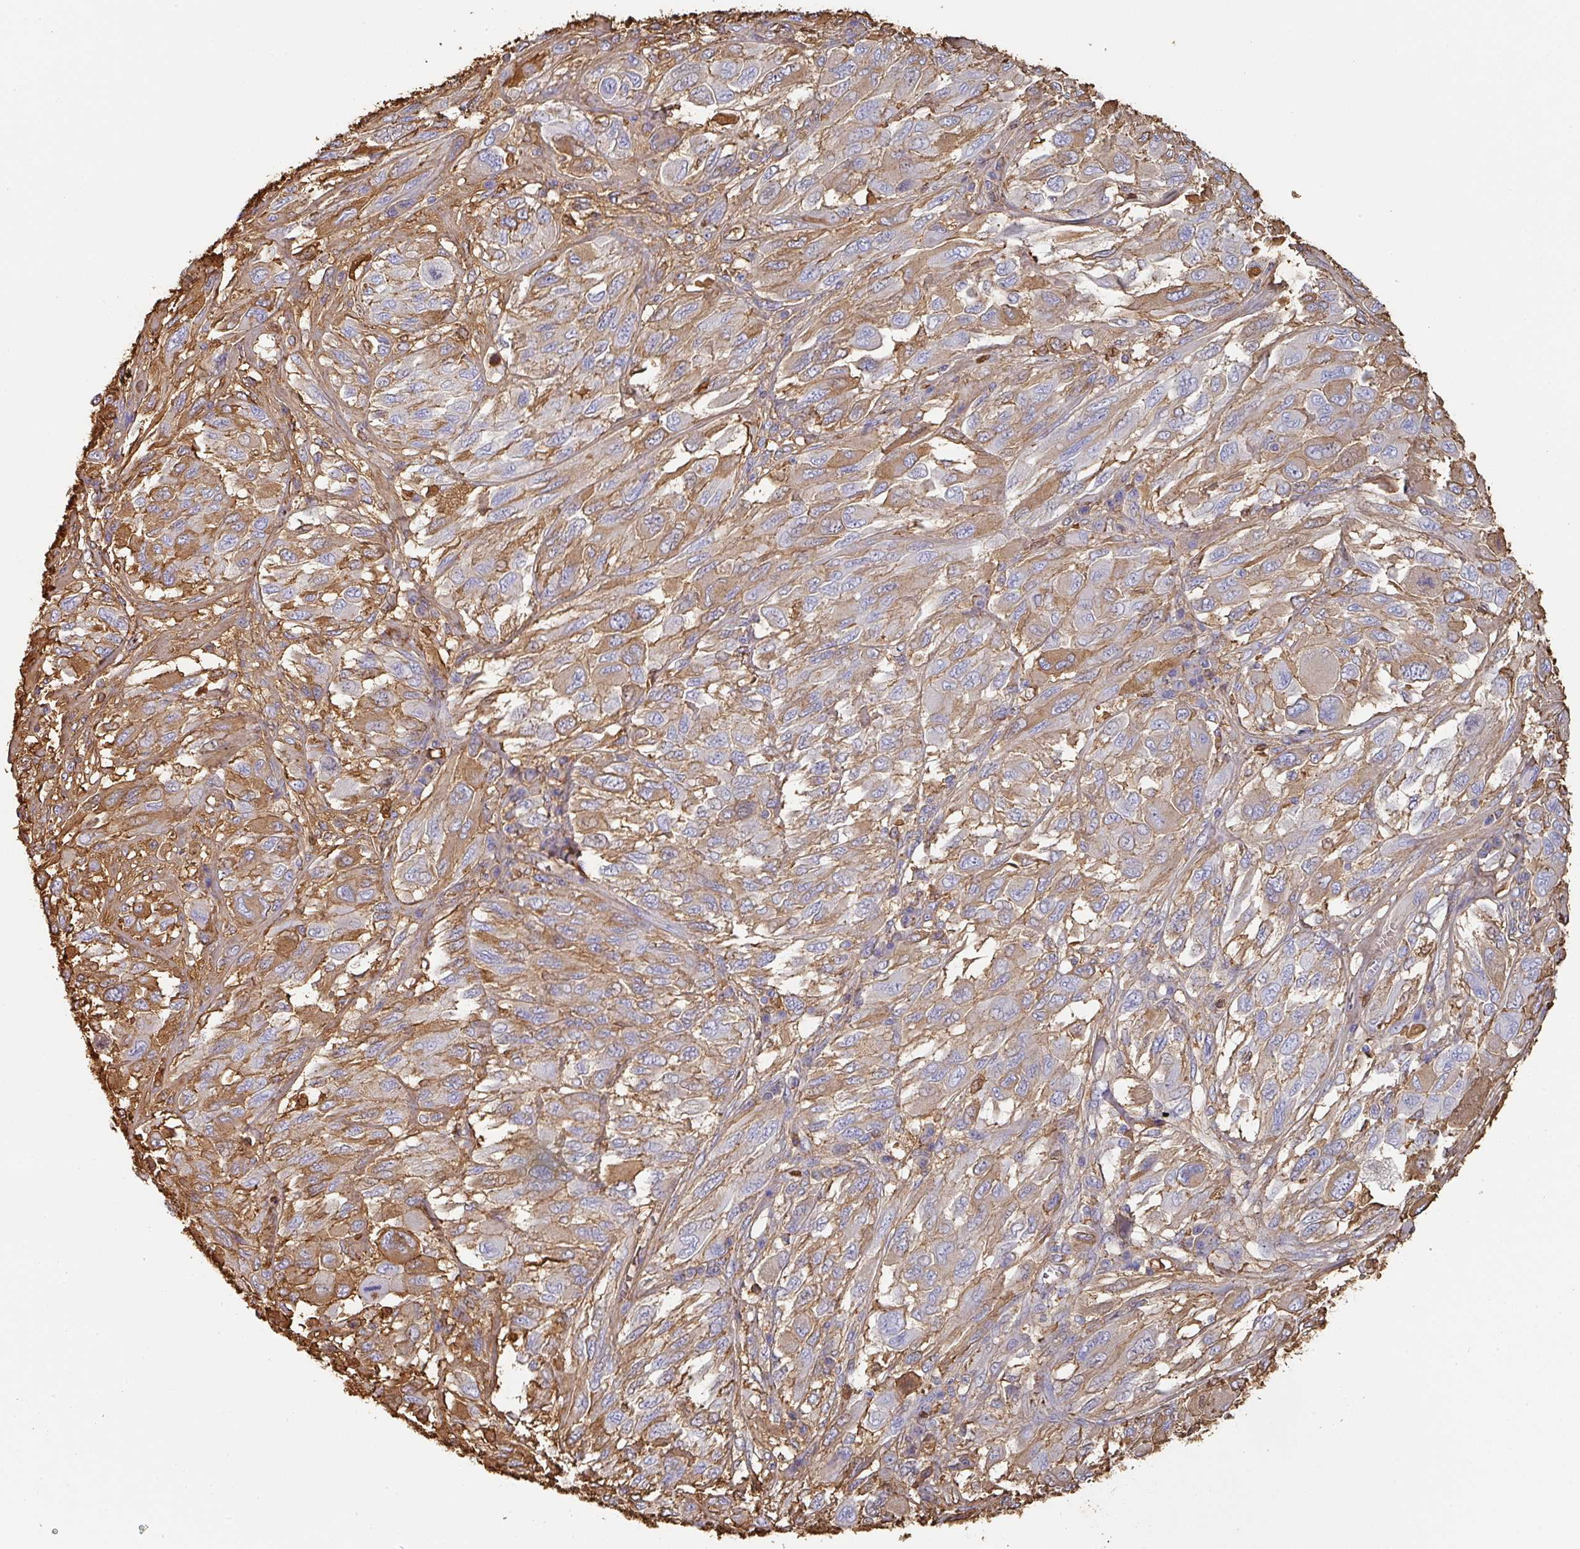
{"staining": {"intensity": "moderate", "quantity": "25%-75%", "location": "cytoplasmic/membranous"}, "tissue": "melanoma", "cell_type": "Tumor cells", "image_type": "cancer", "snomed": [{"axis": "morphology", "description": "Malignant melanoma, NOS"}, {"axis": "topography", "description": "Skin"}], "caption": "Protein expression analysis of malignant melanoma displays moderate cytoplasmic/membranous positivity in approximately 25%-75% of tumor cells. The protein of interest is stained brown, and the nuclei are stained in blue (DAB (3,3'-diaminobenzidine) IHC with brightfield microscopy, high magnification).", "gene": "ALB", "patient": {"sex": "female", "age": 91}}